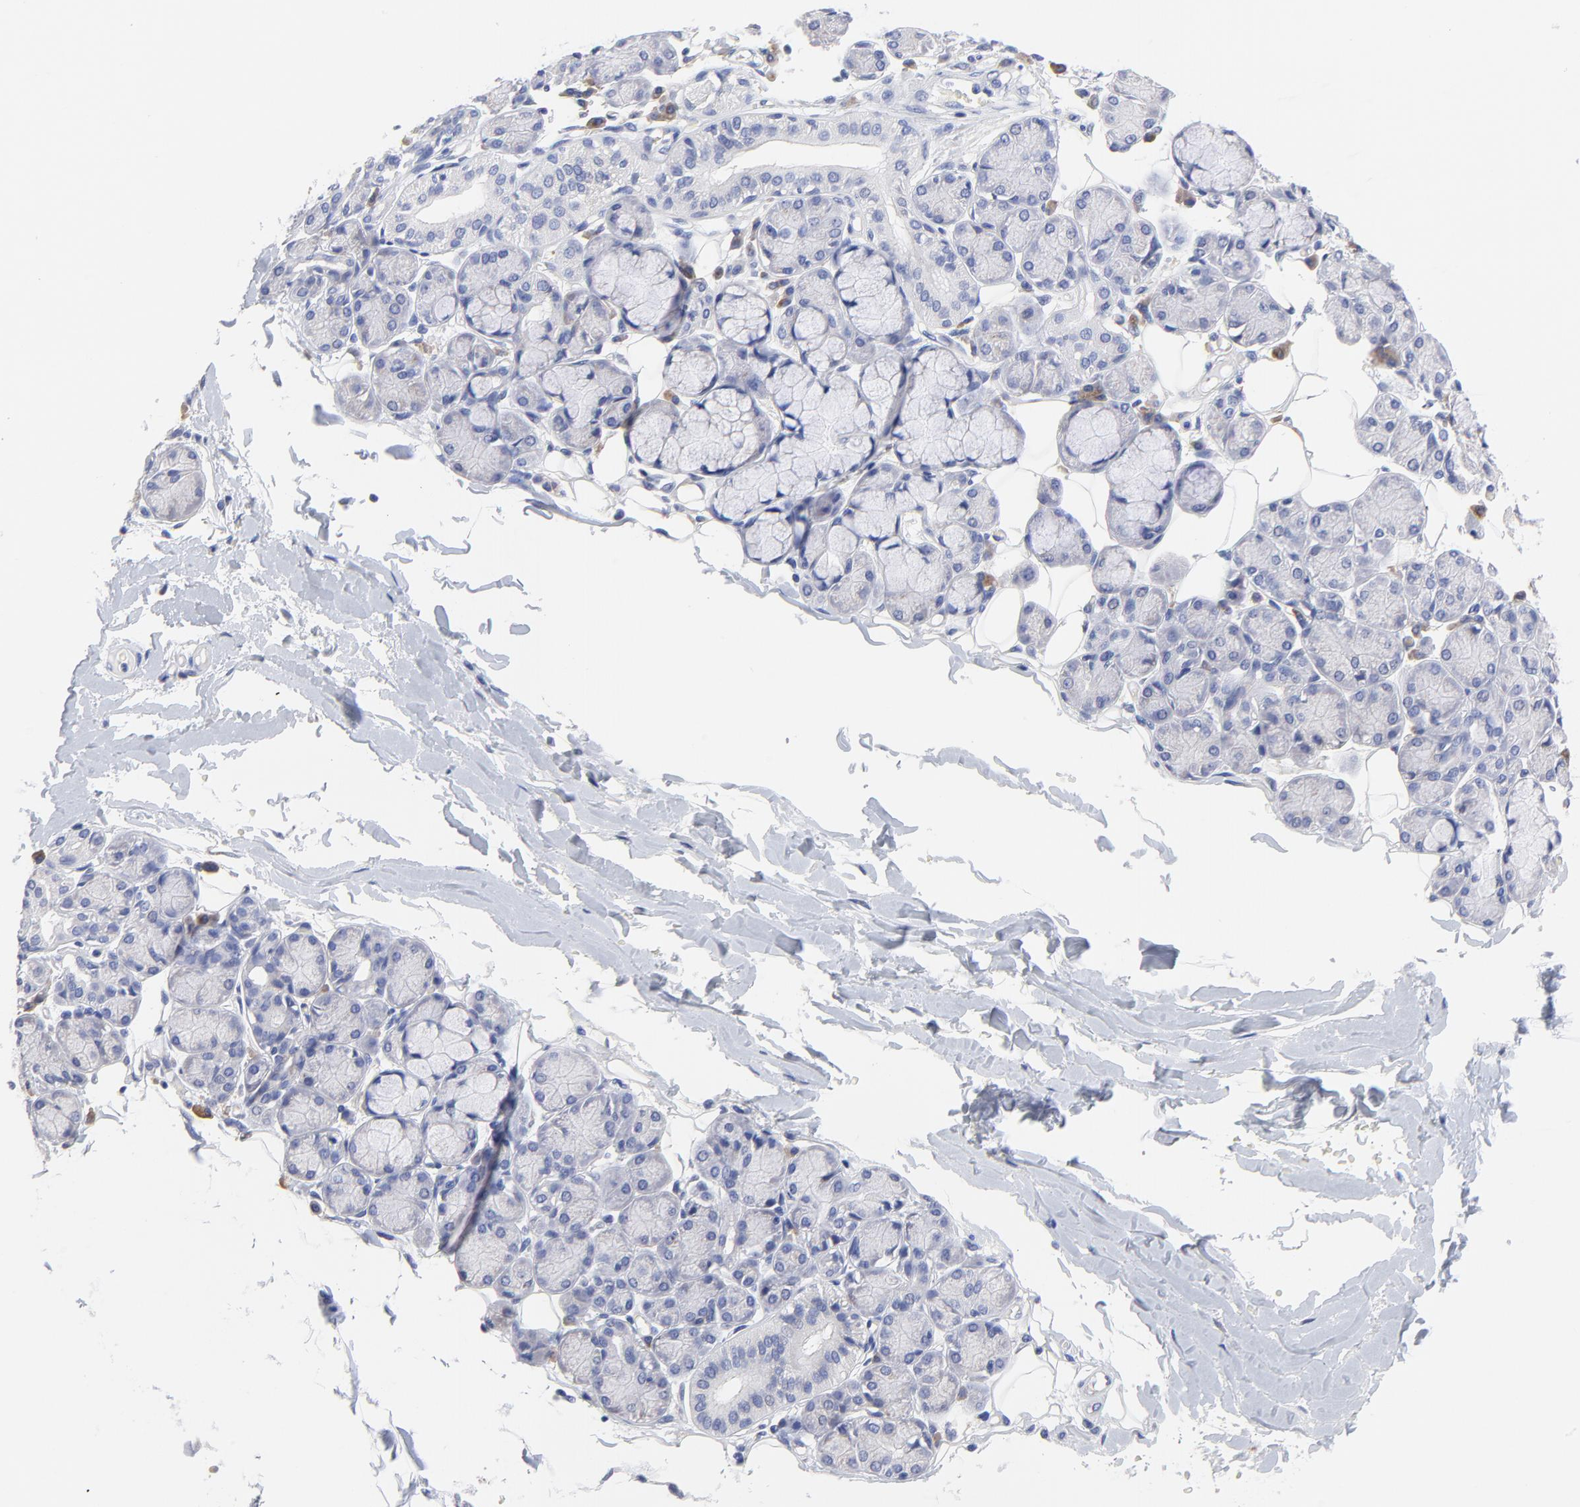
{"staining": {"intensity": "negative", "quantity": "none", "location": "none"}, "tissue": "salivary gland", "cell_type": "Glandular cells", "image_type": "normal", "snomed": [{"axis": "morphology", "description": "Normal tissue, NOS"}, {"axis": "topography", "description": "Salivary gland"}], "caption": "A histopathology image of salivary gland stained for a protein demonstrates no brown staining in glandular cells.", "gene": "LAX1", "patient": {"sex": "male", "age": 54}}